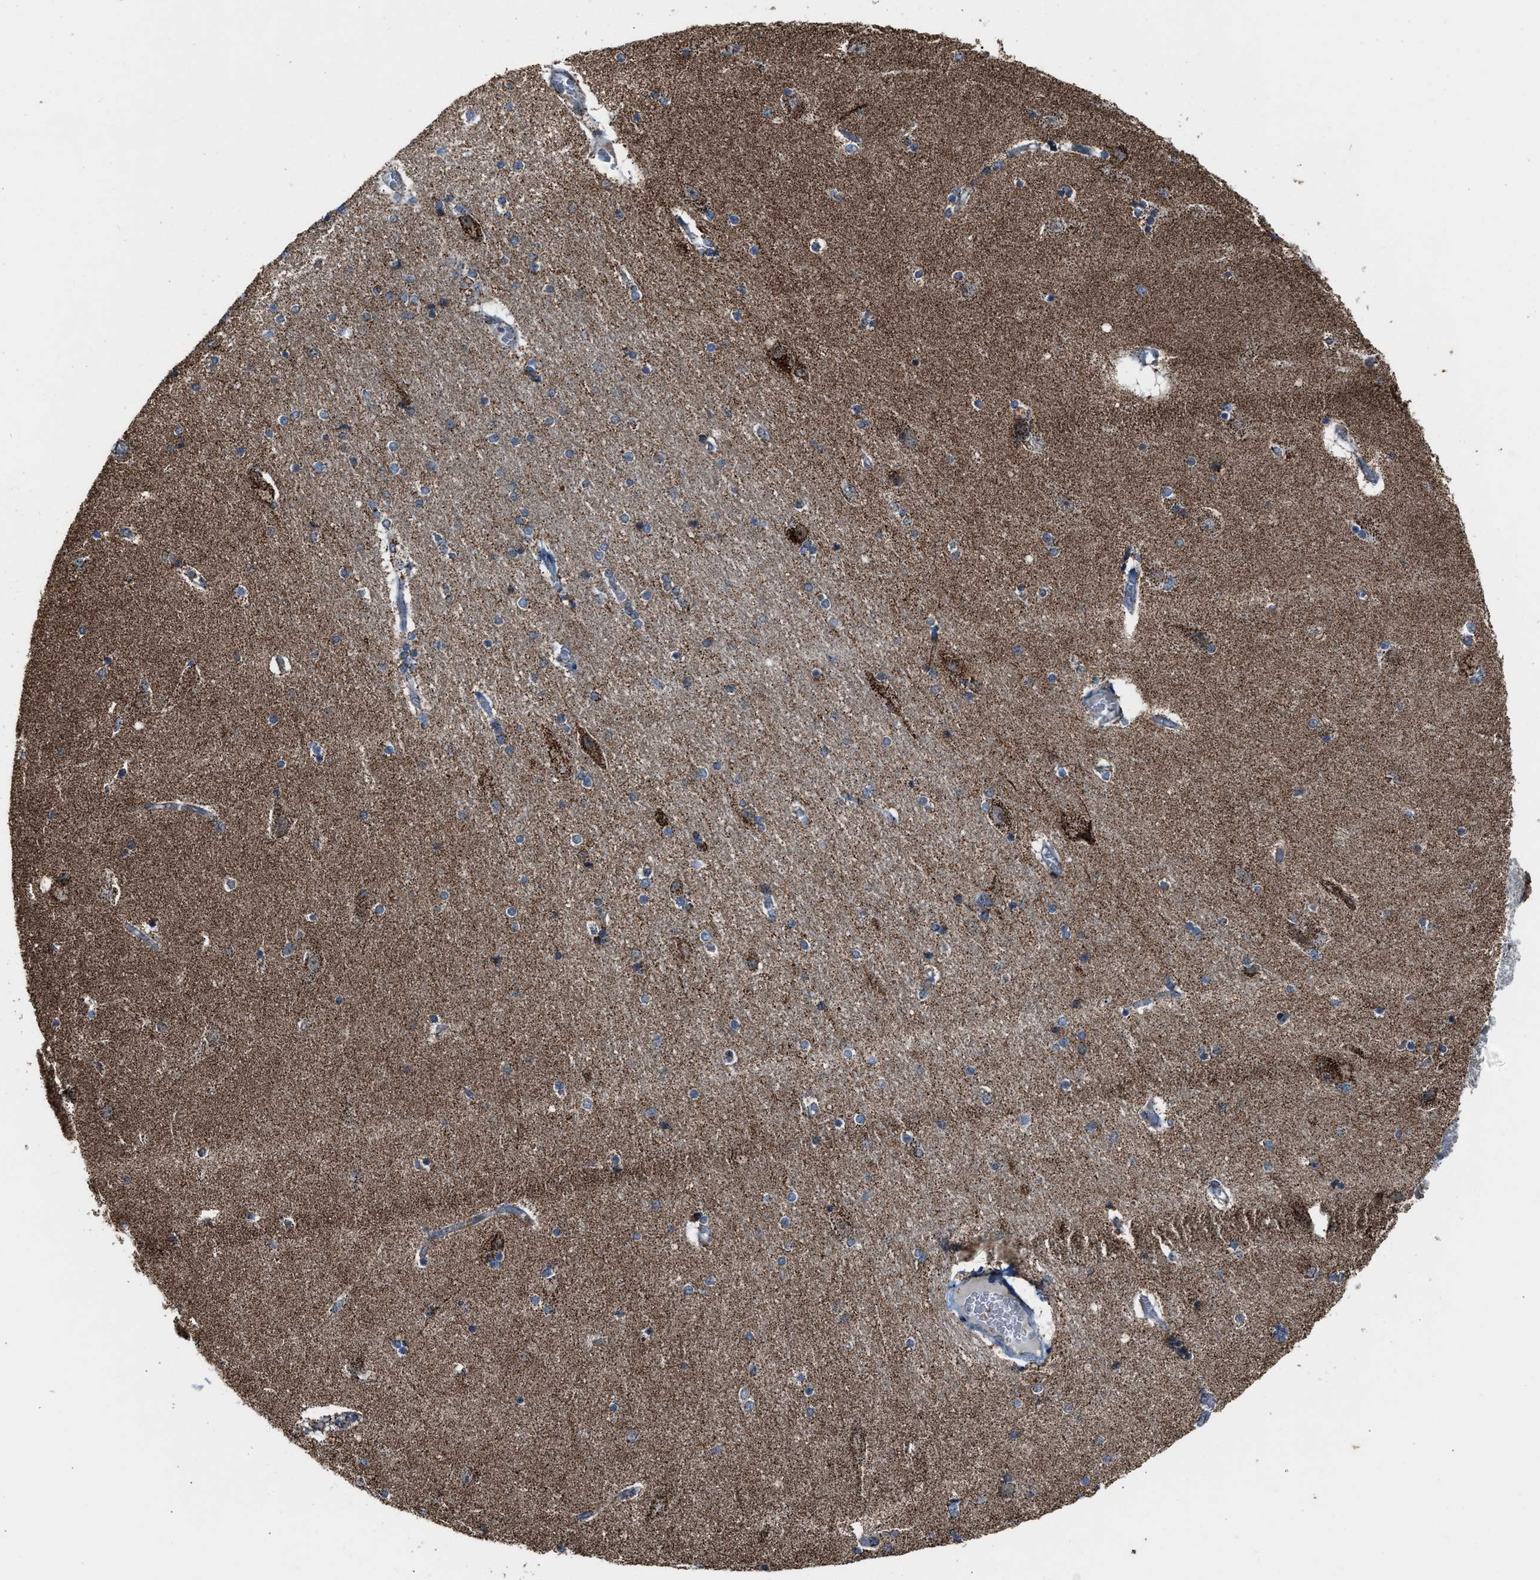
{"staining": {"intensity": "moderate", "quantity": "<25%", "location": "cytoplasmic/membranous"}, "tissue": "hippocampus", "cell_type": "Glial cells", "image_type": "normal", "snomed": [{"axis": "morphology", "description": "Normal tissue, NOS"}, {"axis": "topography", "description": "Hippocampus"}], "caption": "Glial cells reveal moderate cytoplasmic/membranous positivity in approximately <25% of cells in benign hippocampus.", "gene": "CHN2", "patient": {"sex": "female", "age": 54}}